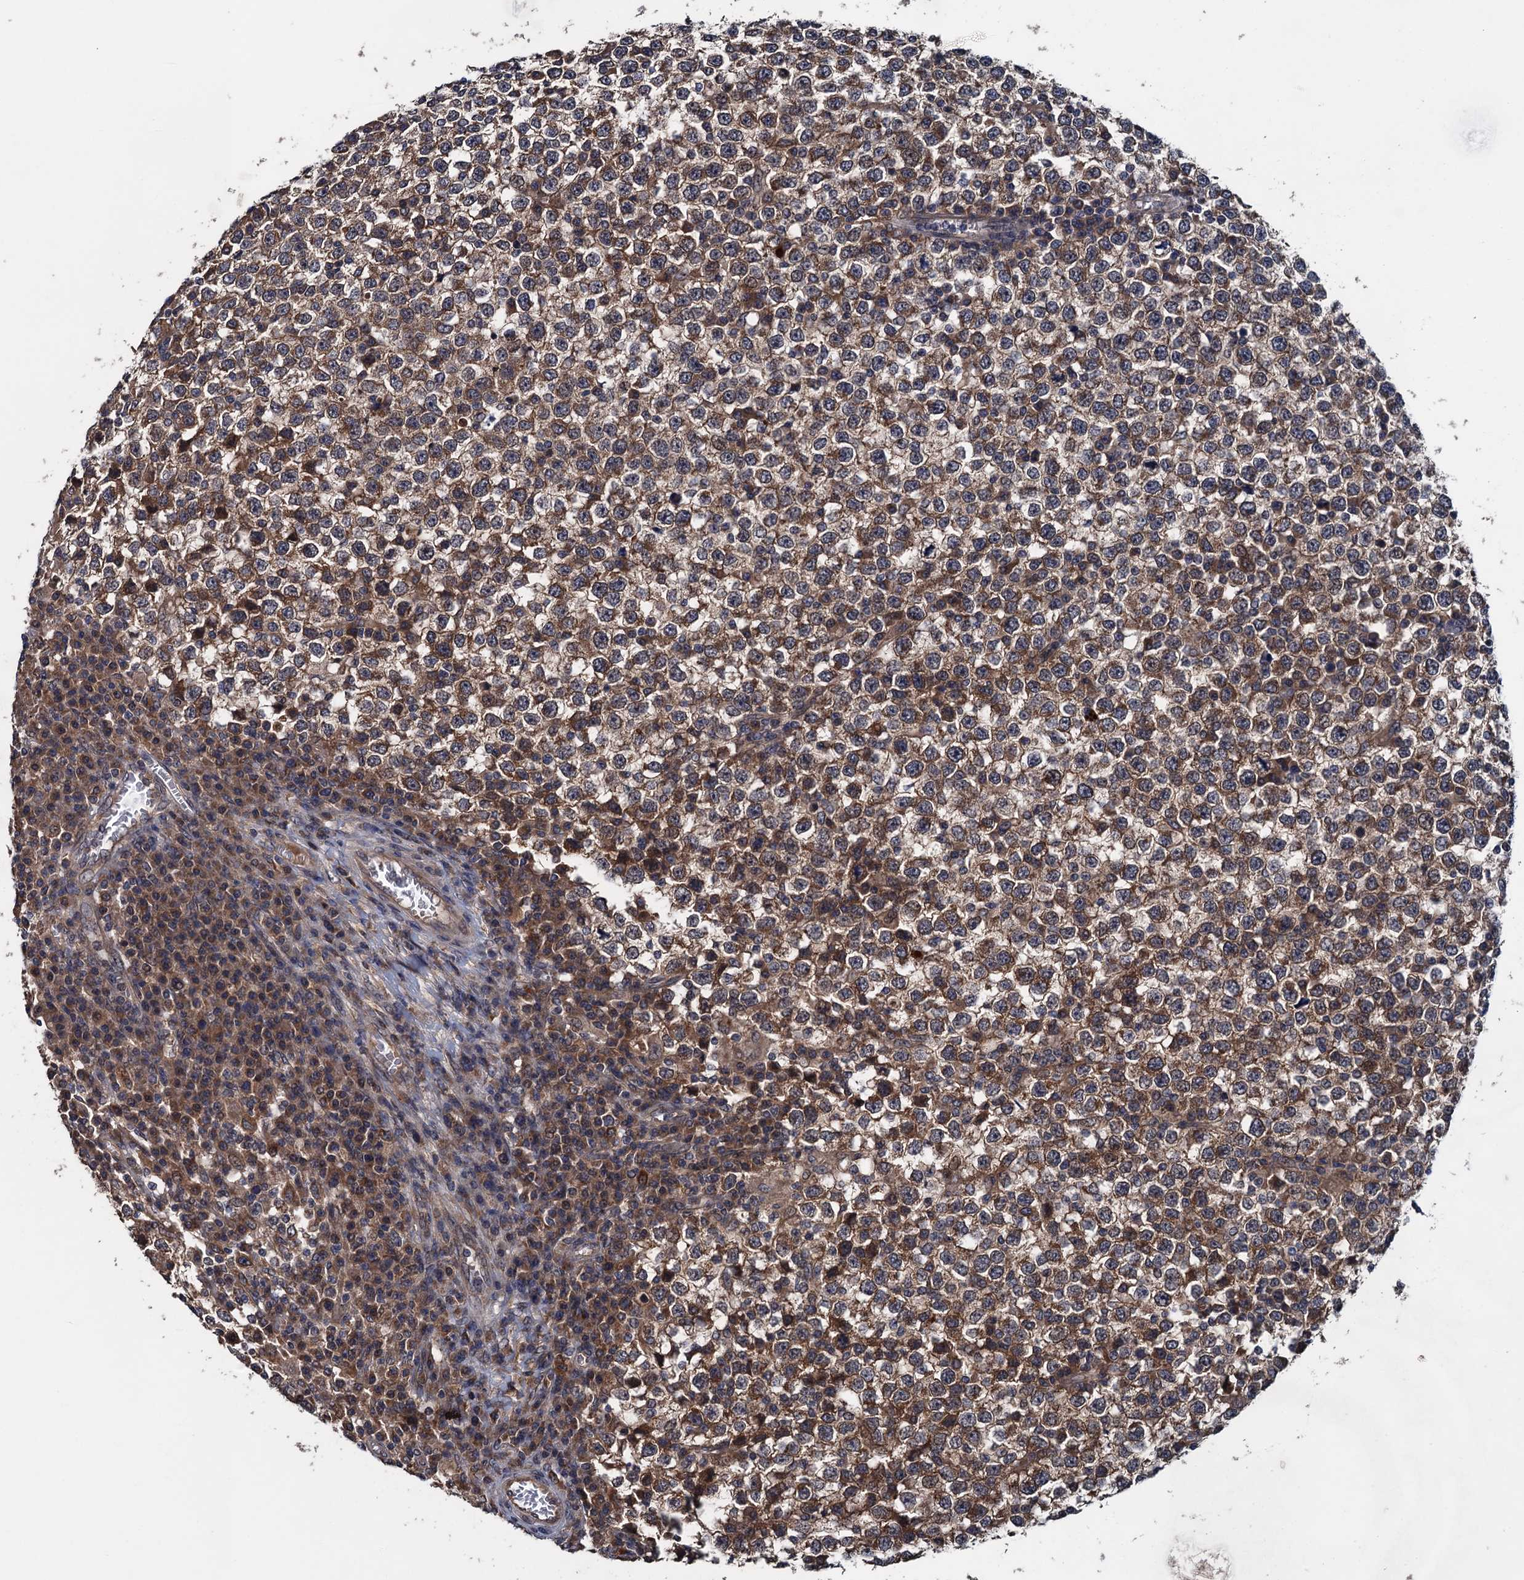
{"staining": {"intensity": "moderate", "quantity": ">75%", "location": "cytoplasmic/membranous"}, "tissue": "testis cancer", "cell_type": "Tumor cells", "image_type": "cancer", "snomed": [{"axis": "morphology", "description": "Seminoma, NOS"}, {"axis": "topography", "description": "Testis"}], "caption": "IHC histopathology image of human testis cancer (seminoma) stained for a protein (brown), which displays medium levels of moderate cytoplasmic/membranous expression in approximately >75% of tumor cells.", "gene": "BLTP3B", "patient": {"sex": "male", "age": 65}}